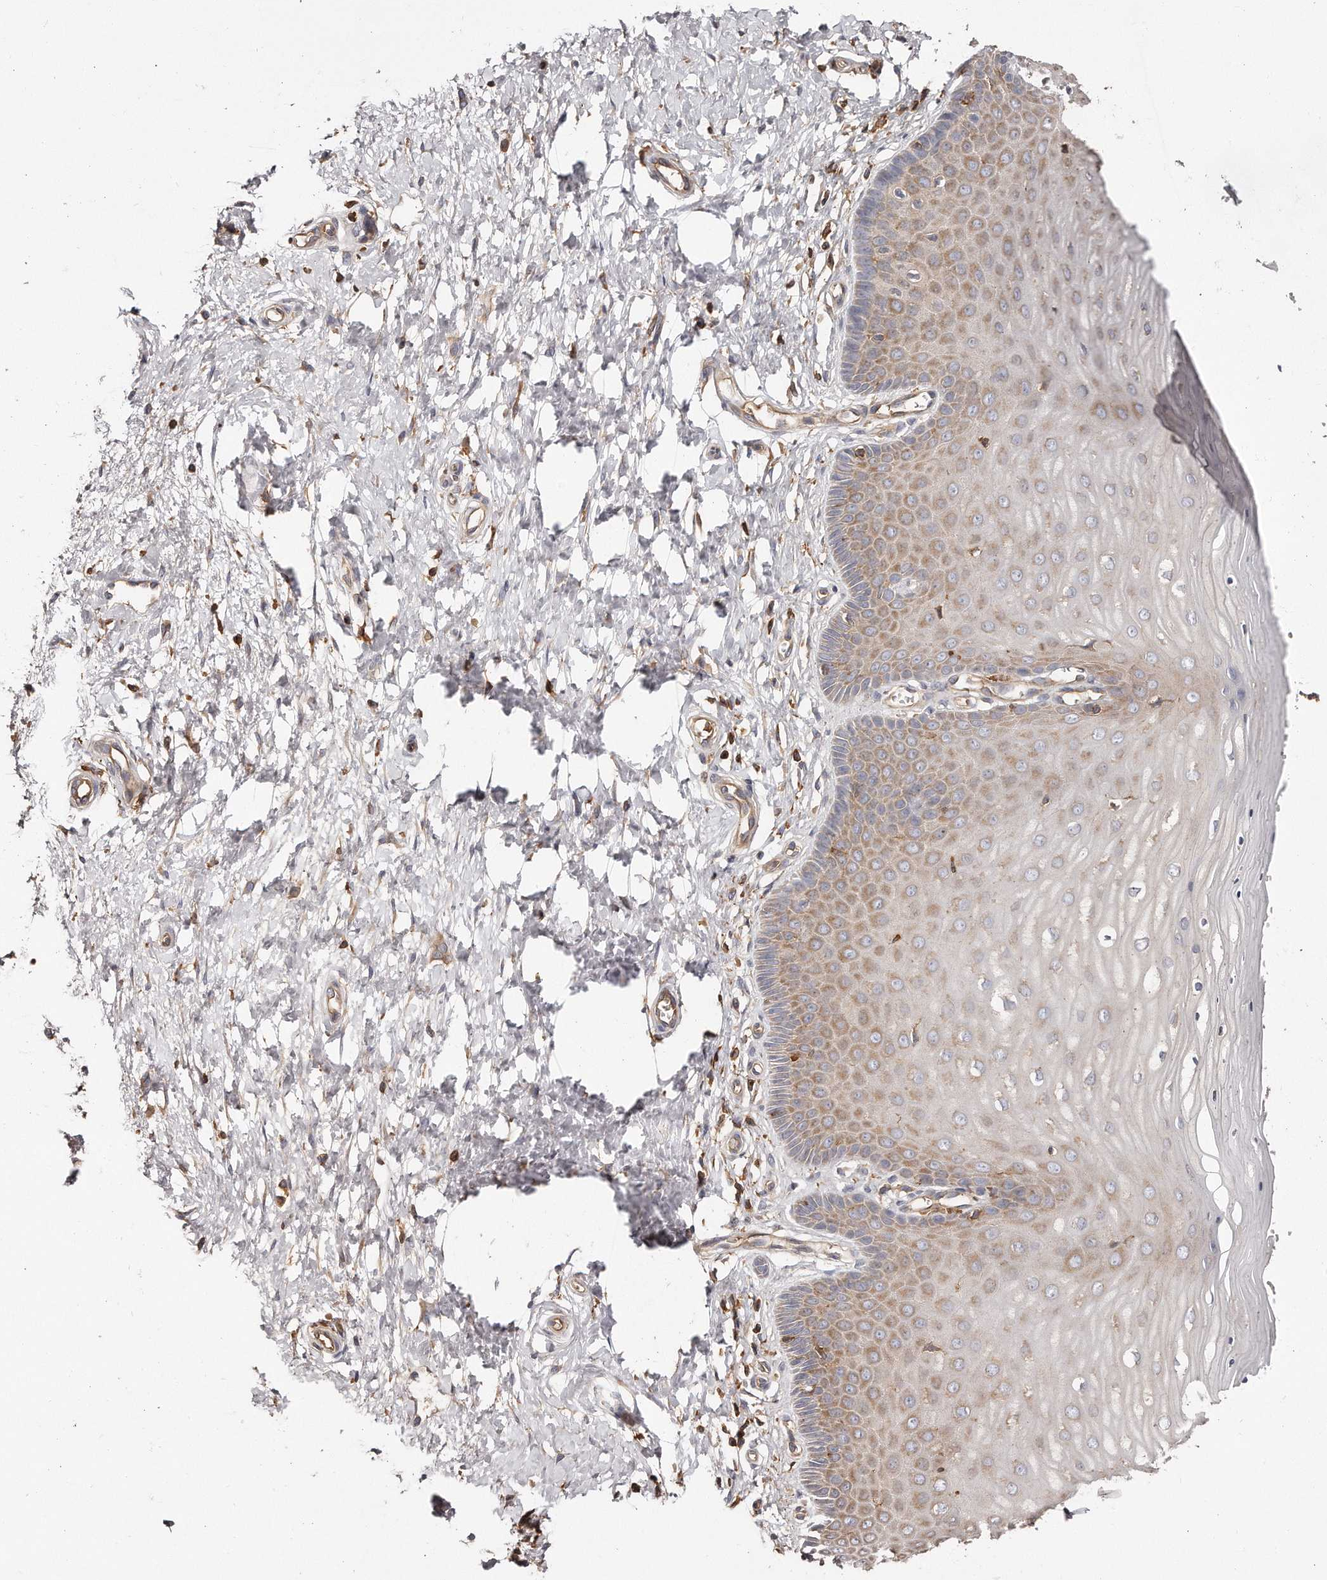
{"staining": {"intensity": "moderate", "quantity": "25%-75%", "location": "cytoplasmic/membranous"}, "tissue": "cervix", "cell_type": "Glandular cells", "image_type": "normal", "snomed": [{"axis": "morphology", "description": "Normal tissue, NOS"}, {"axis": "topography", "description": "Cervix"}], "caption": "An image of cervix stained for a protein displays moderate cytoplasmic/membranous brown staining in glandular cells.", "gene": "CAP1", "patient": {"sex": "female", "age": 55}}